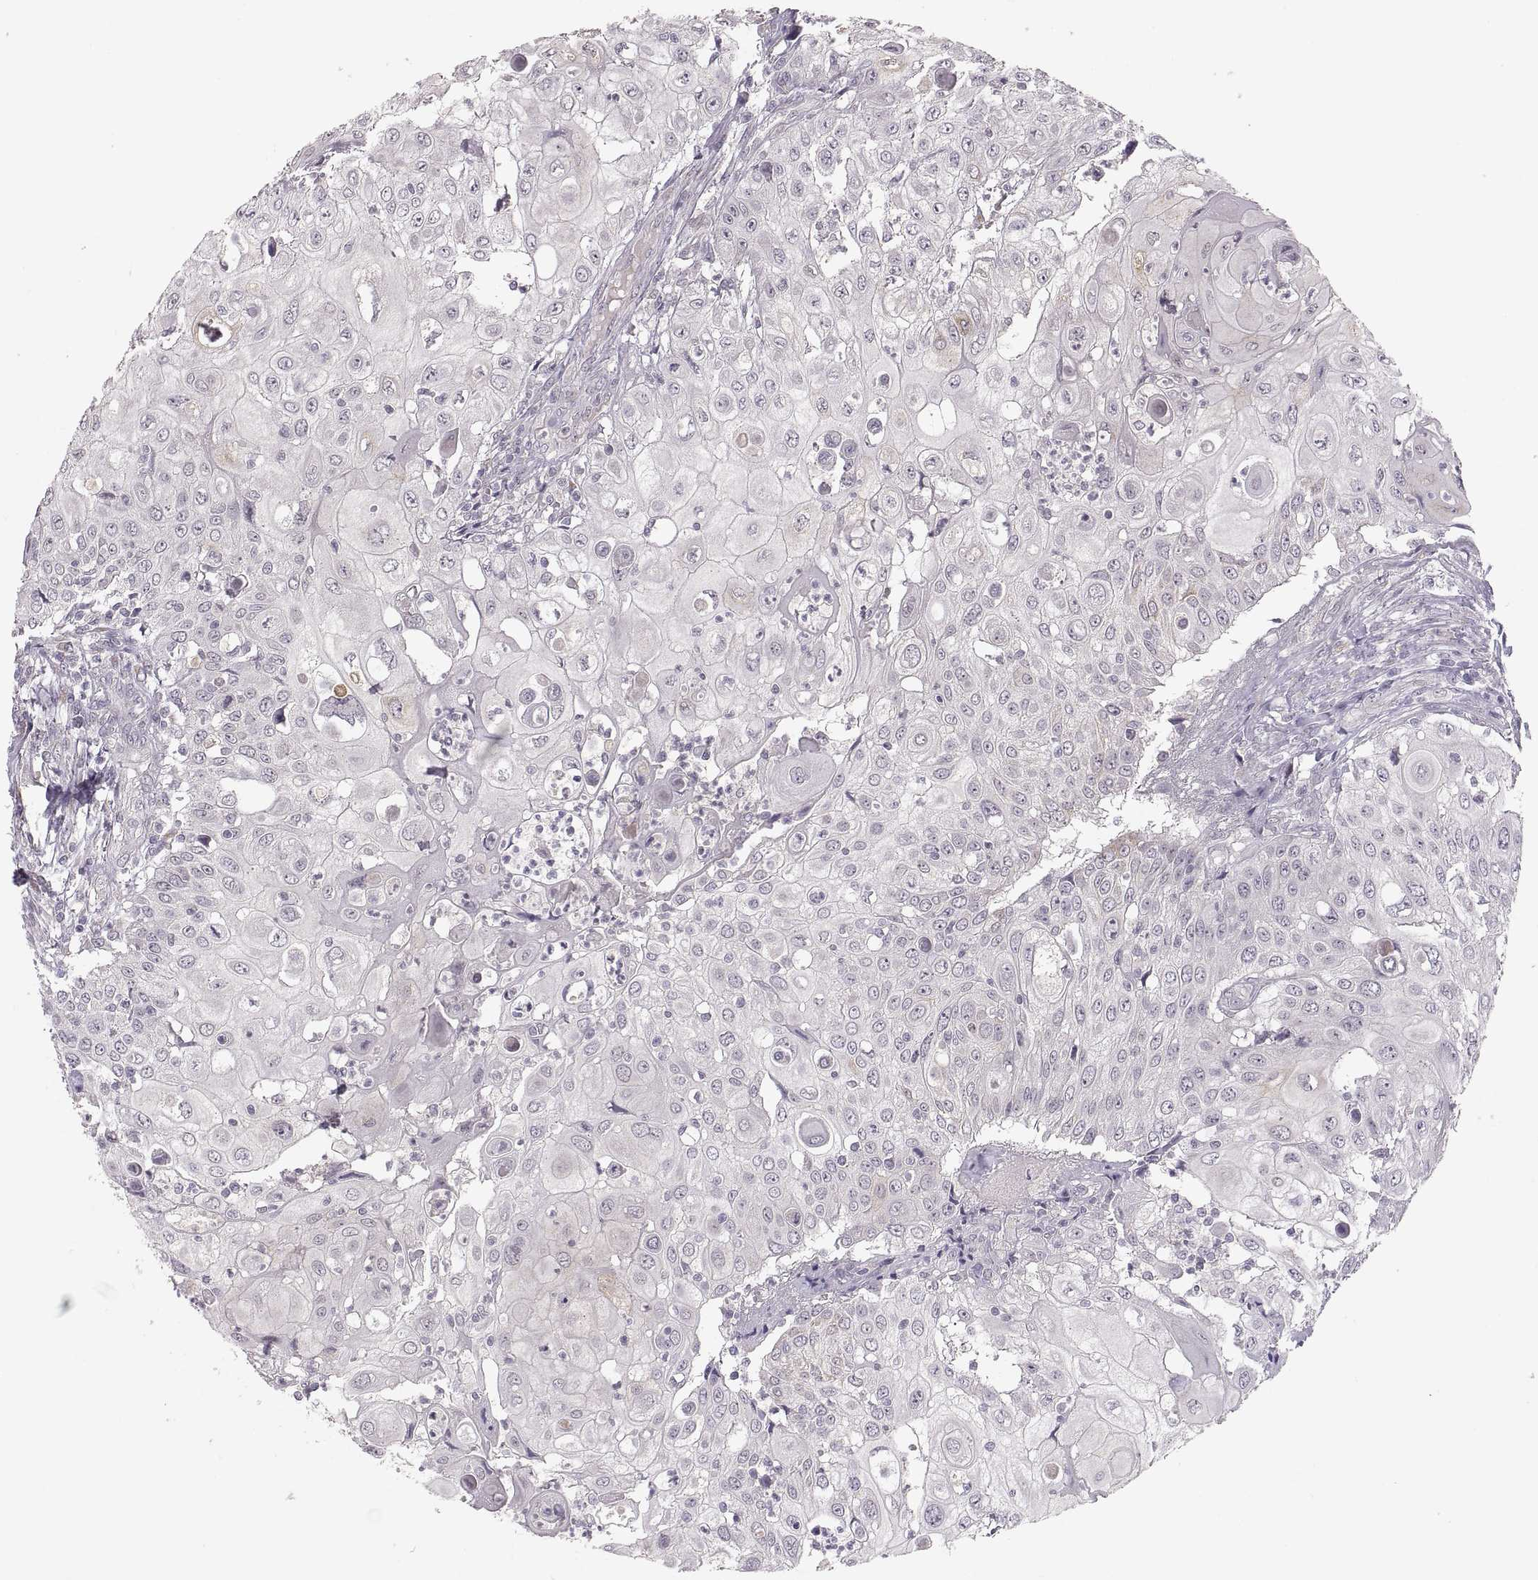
{"staining": {"intensity": "moderate", "quantity": "<25%", "location": "cytoplasmic/membranous"}, "tissue": "urothelial cancer", "cell_type": "Tumor cells", "image_type": "cancer", "snomed": [{"axis": "morphology", "description": "Urothelial carcinoma, High grade"}, {"axis": "topography", "description": "Urinary bladder"}], "caption": "DAB immunohistochemical staining of urothelial carcinoma (high-grade) displays moderate cytoplasmic/membranous protein staining in approximately <25% of tumor cells.", "gene": "HMGCR", "patient": {"sex": "female", "age": 79}}